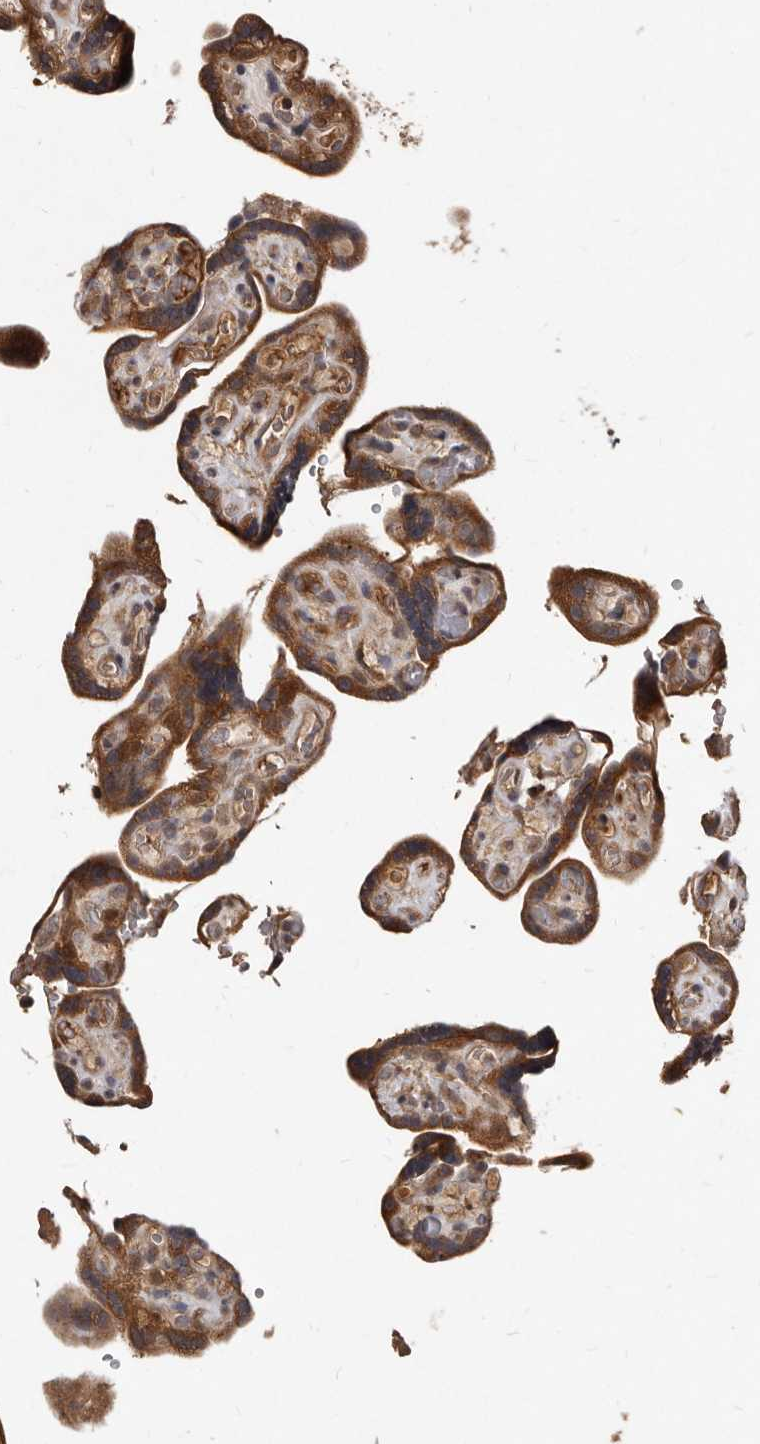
{"staining": {"intensity": "strong", "quantity": ">75%", "location": "cytoplasmic/membranous"}, "tissue": "placenta", "cell_type": "Decidual cells", "image_type": "normal", "snomed": [{"axis": "morphology", "description": "Normal tissue, NOS"}, {"axis": "topography", "description": "Placenta"}], "caption": "Placenta stained with immunohistochemistry (IHC) reveals strong cytoplasmic/membranous staining in approximately >75% of decidual cells. Using DAB (3,3'-diaminobenzidine) (brown) and hematoxylin (blue) stains, captured at high magnification using brightfield microscopy.", "gene": "PMVK", "patient": {"sex": "female", "age": 30}}